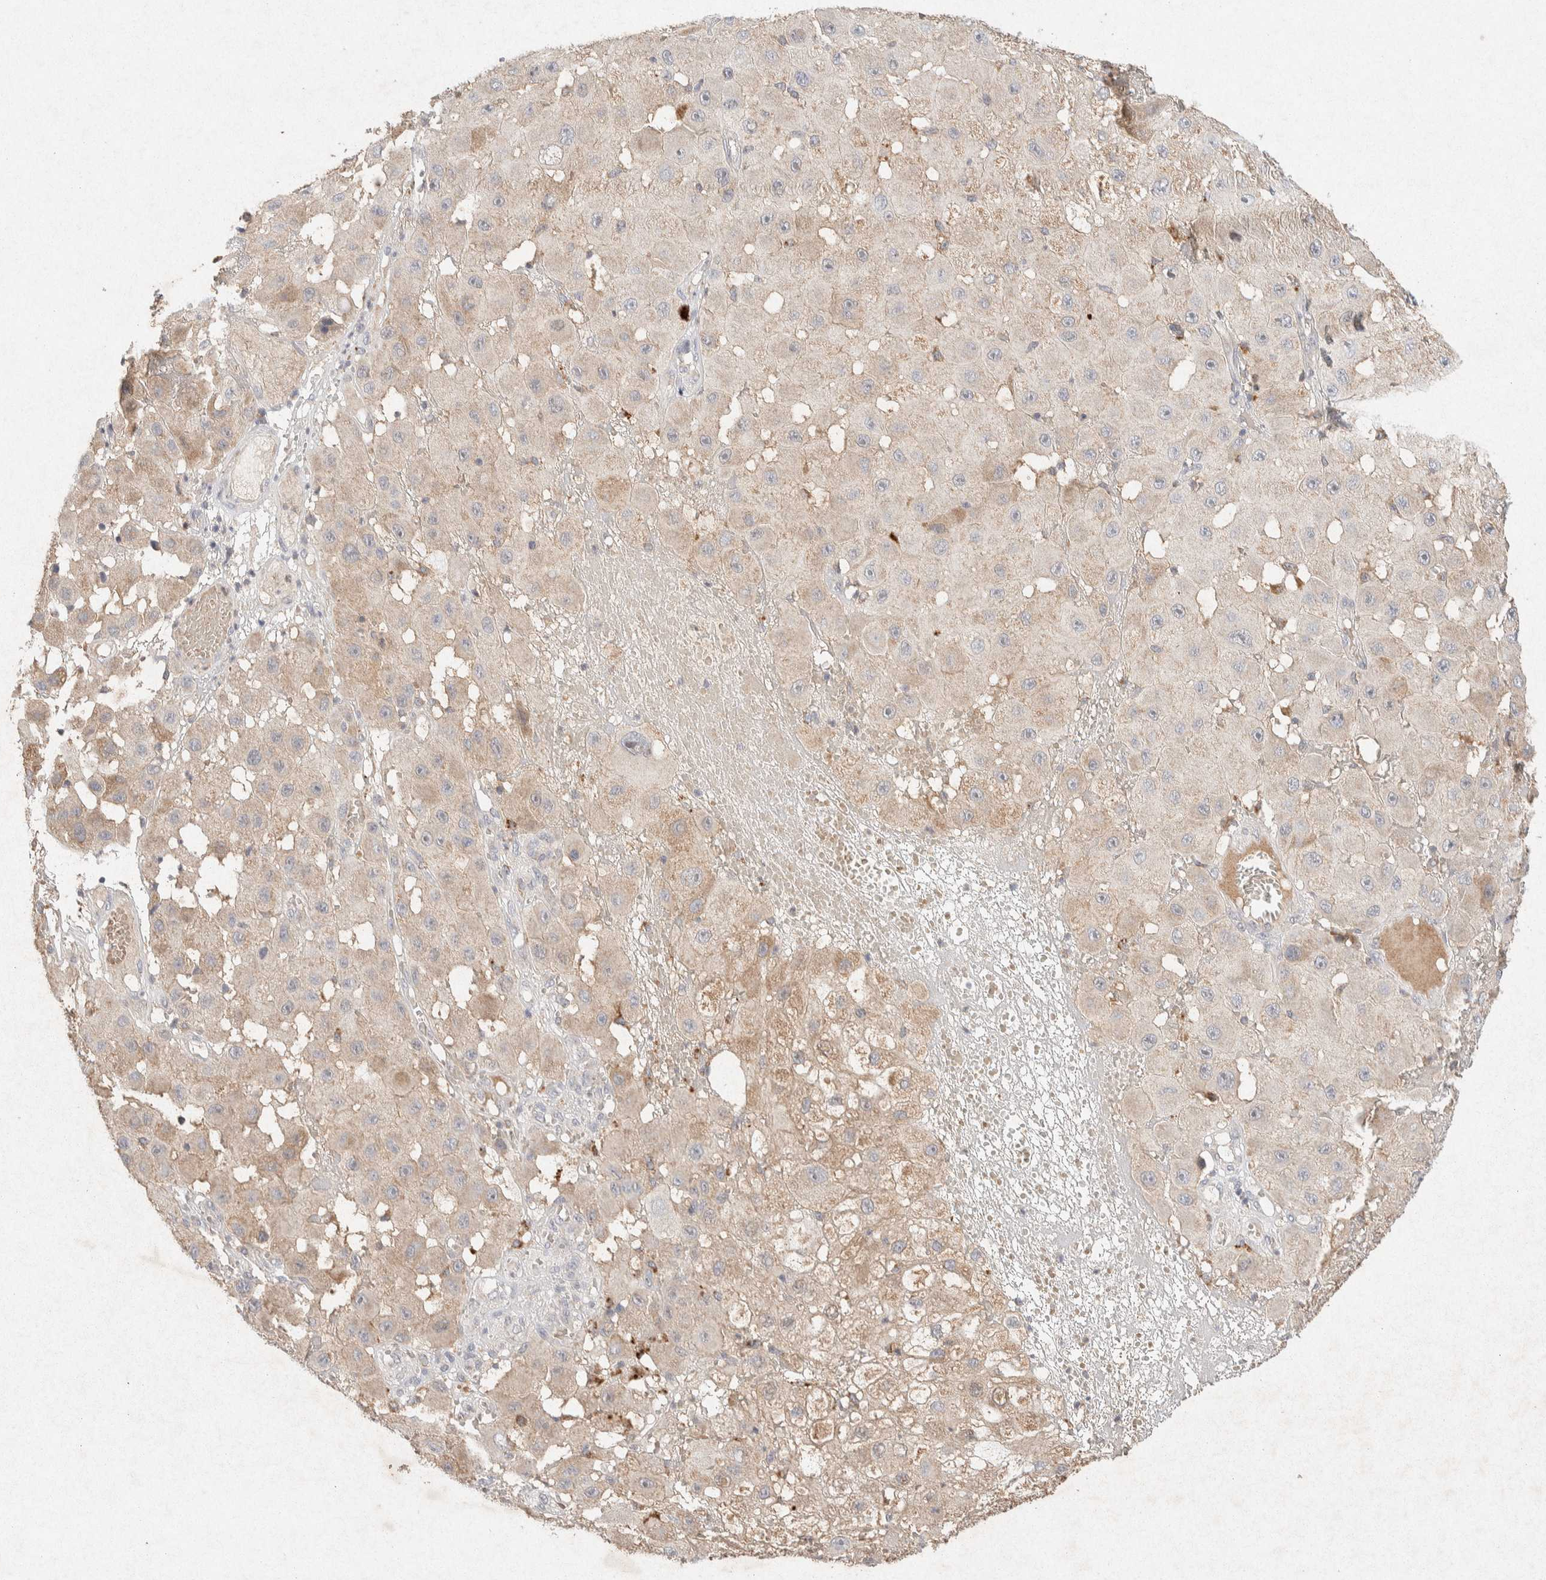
{"staining": {"intensity": "weak", "quantity": "<25%", "location": "cytoplasmic/membranous"}, "tissue": "melanoma", "cell_type": "Tumor cells", "image_type": "cancer", "snomed": [{"axis": "morphology", "description": "Malignant melanoma, NOS"}, {"axis": "topography", "description": "Skin"}], "caption": "This is an IHC histopathology image of melanoma. There is no positivity in tumor cells.", "gene": "GNAI1", "patient": {"sex": "female", "age": 81}}